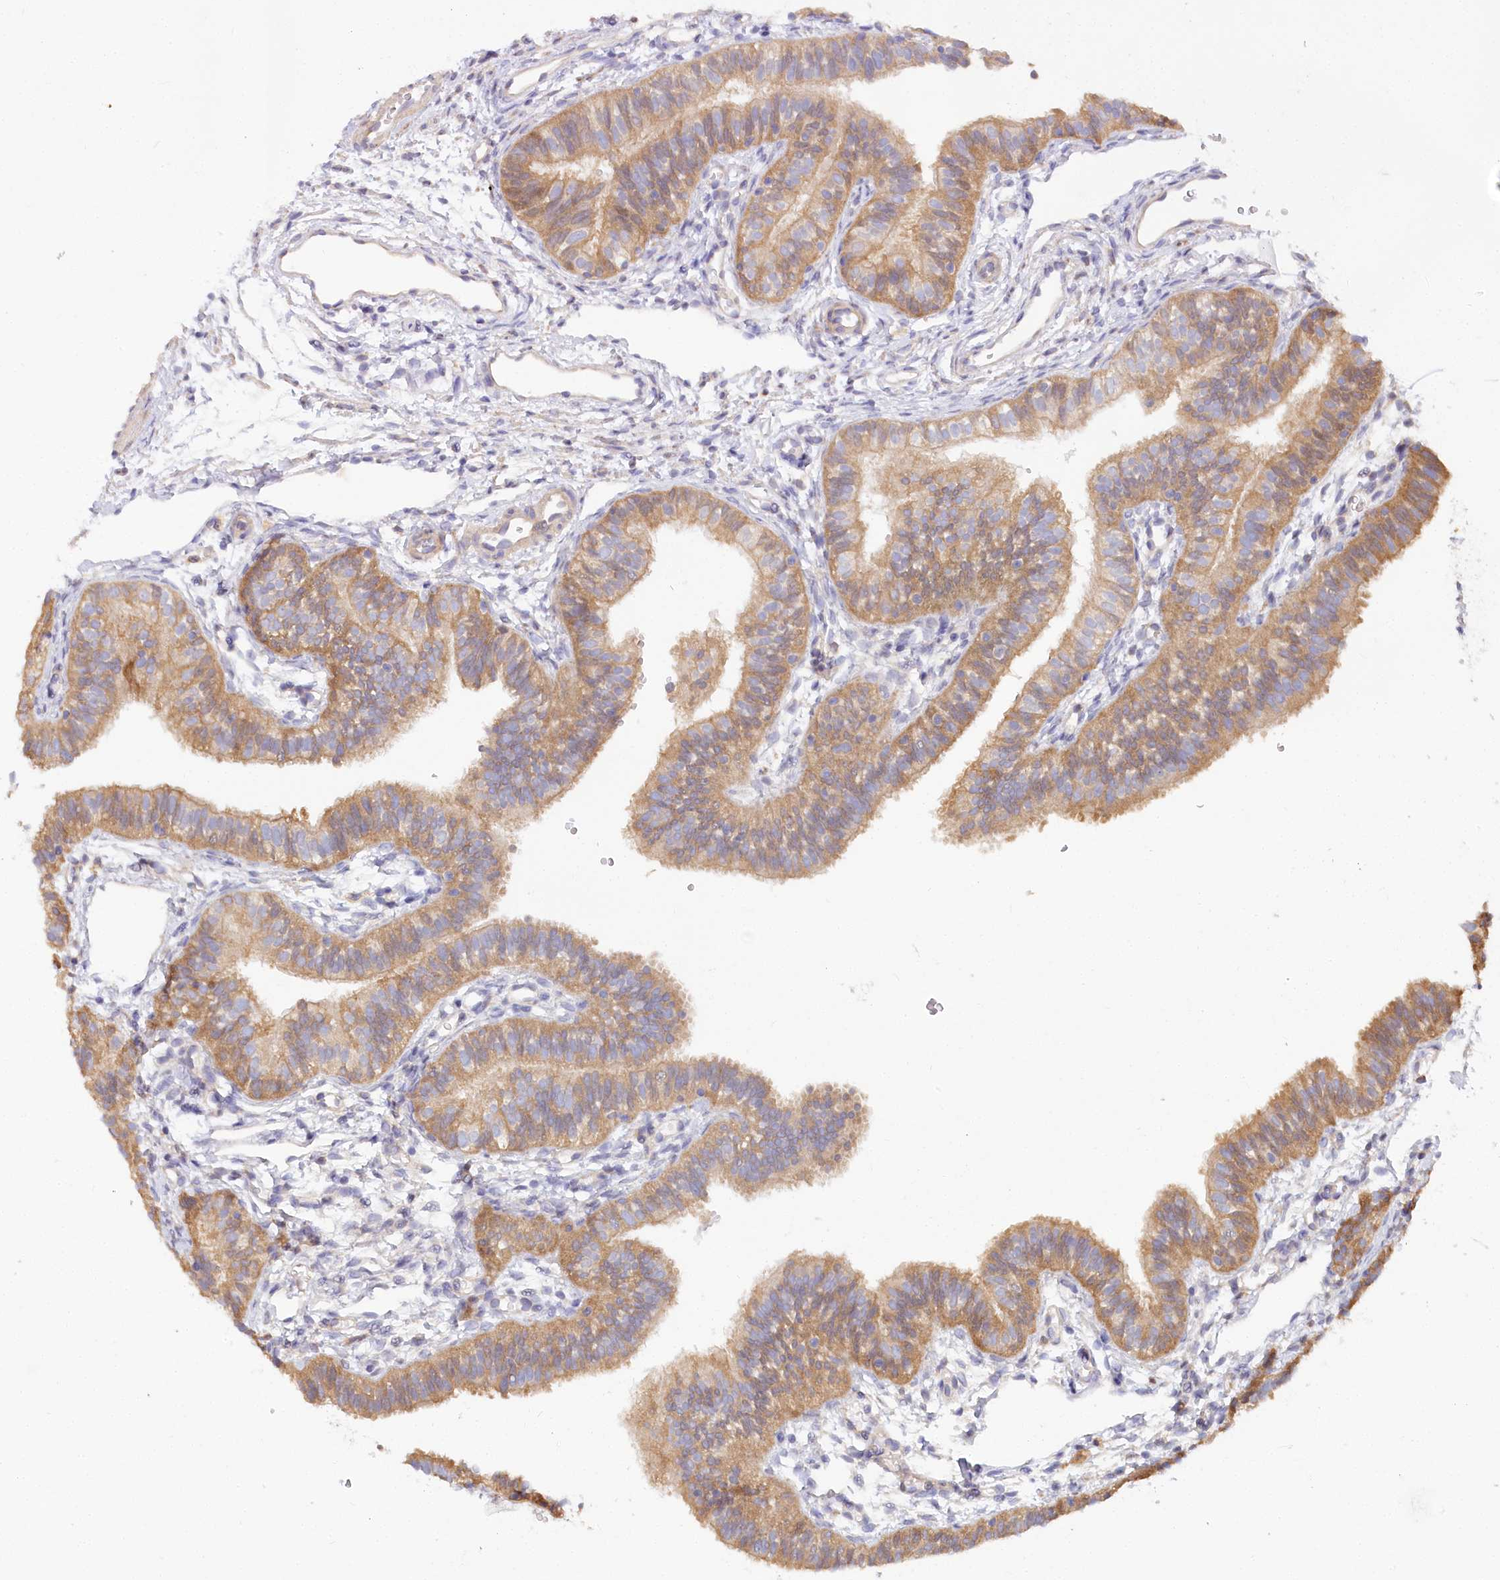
{"staining": {"intensity": "moderate", "quantity": ">75%", "location": "cytoplasmic/membranous"}, "tissue": "fallopian tube", "cell_type": "Glandular cells", "image_type": "normal", "snomed": [{"axis": "morphology", "description": "Normal tissue, NOS"}, {"axis": "topography", "description": "Fallopian tube"}], "caption": "Immunohistochemistry image of benign human fallopian tube stained for a protein (brown), which exhibits medium levels of moderate cytoplasmic/membranous staining in about >75% of glandular cells.", "gene": "PAIP2", "patient": {"sex": "female", "age": 35}}